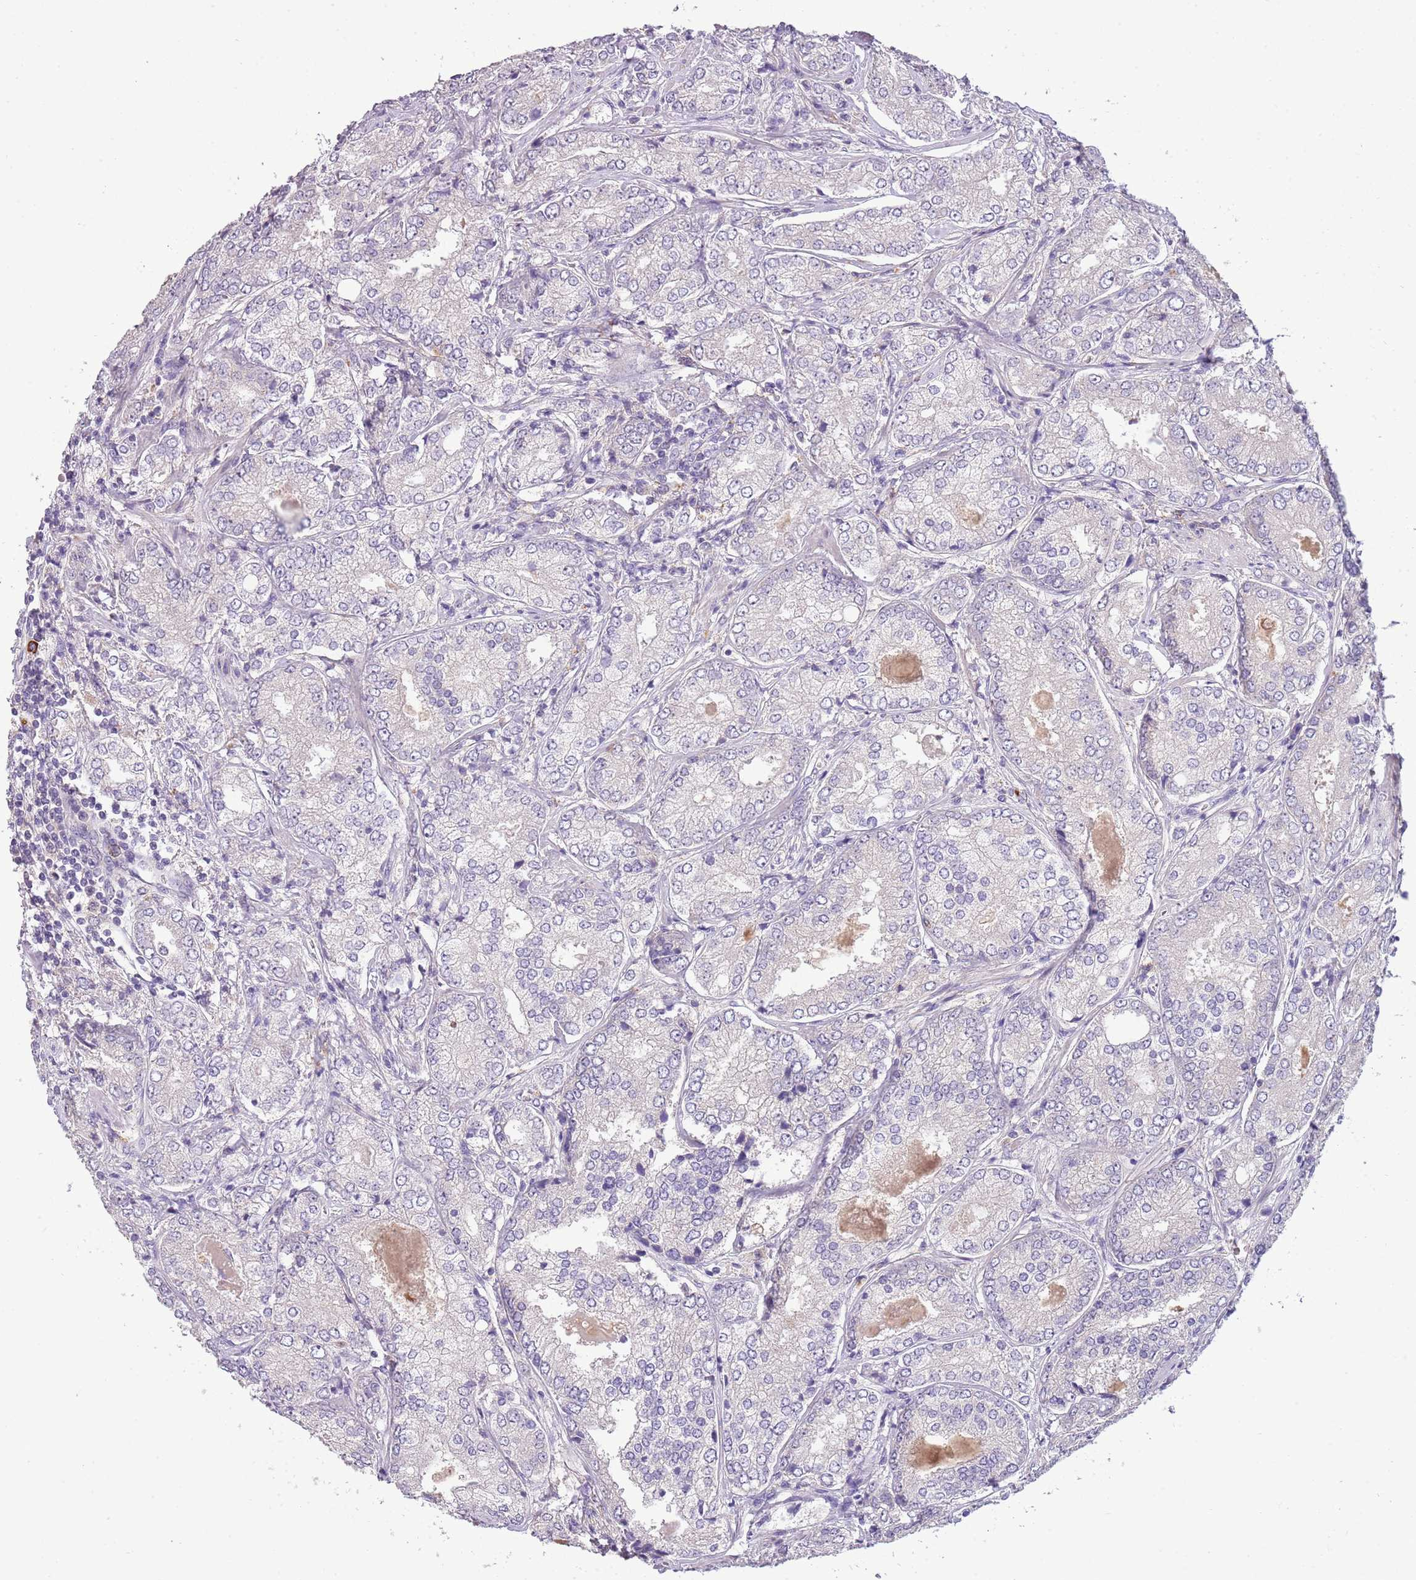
{"staining": {"intensity": "negative", "quantity": "none", "location": "none"}, "tissue": "prostate cancer", "cell_type": "Tumor cells", "image_type": "cancer", "snomed": [{"axis": "morphology", "description": "Adenocarcinoma, High grade"}, {"axis": "topography", "description": "Prostate"}], "caption": "Immunohistochemistry histopathology image of neoplastic tissue: prostate adenocarcinoma (high-grade) stained with DAB reveals no significant protein positivity in tumor cells.", "gene": "SCAMP5", "patient": {"sex": "male", "age": 63}}